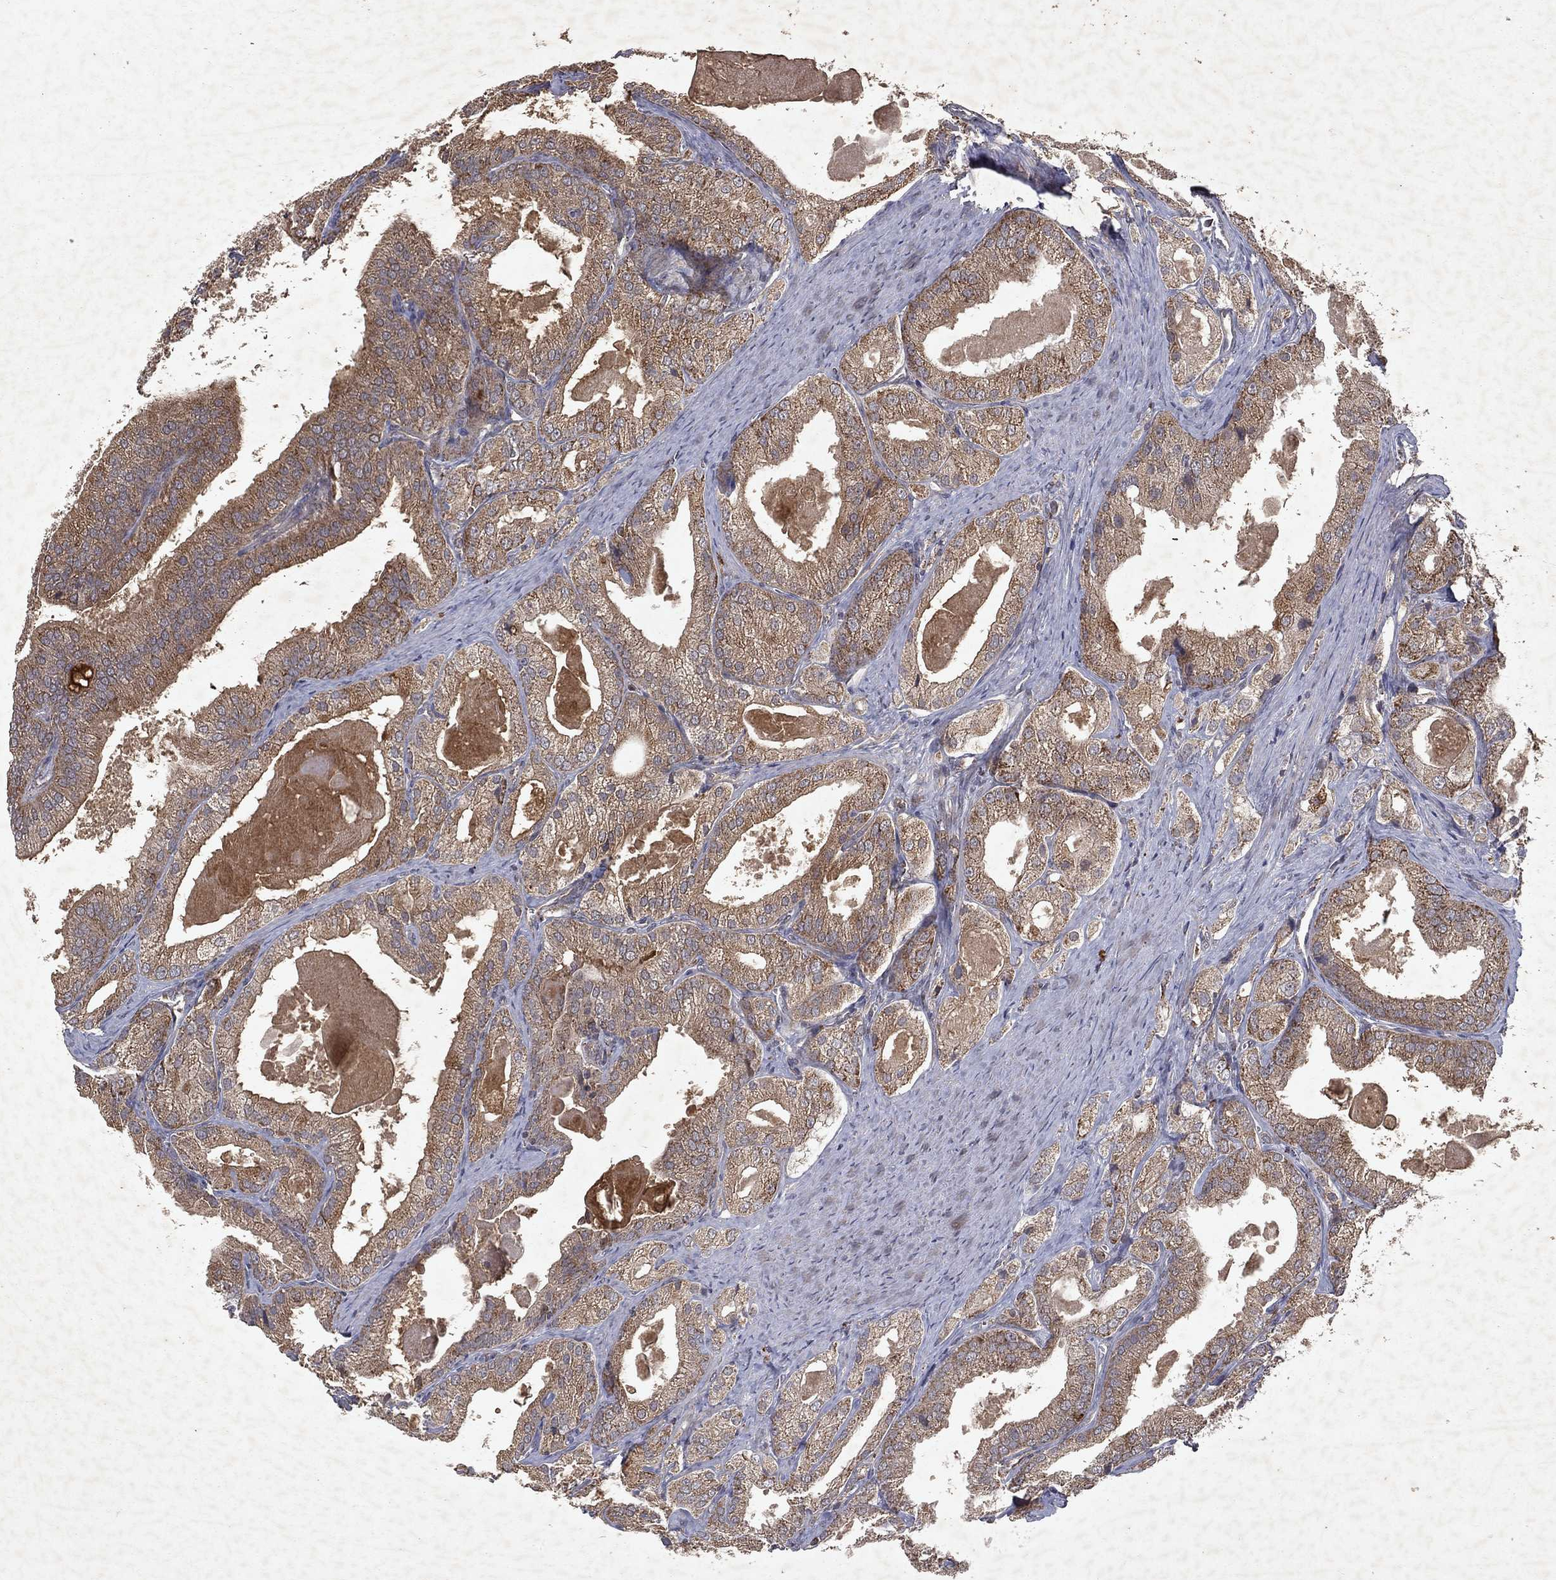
{"staining": {"intensity": "moderate", "quantity": ">75%", "location": "cytoplasmic/membranous"}, "tissue": "prostate cancer", "cell_type": "Tumor cells", "image_type": "cancer", "snomed": [{"axis": "morphology", "description": "Adenocarcinoma, NOS"}, {"axis": "morphology", "description": "Adenocarcinoma, High grade"}, {"axis": "topography", "description": "Prostate"}], "caption": "Protein expression analysis of prostate high-grade adenocarcinoma displays moderate cytoplasmic/membranous expression in approximately >75% of tumor cells.", "gene": "PYROXD2", "patient": {"sex": "male", "age": 70}}